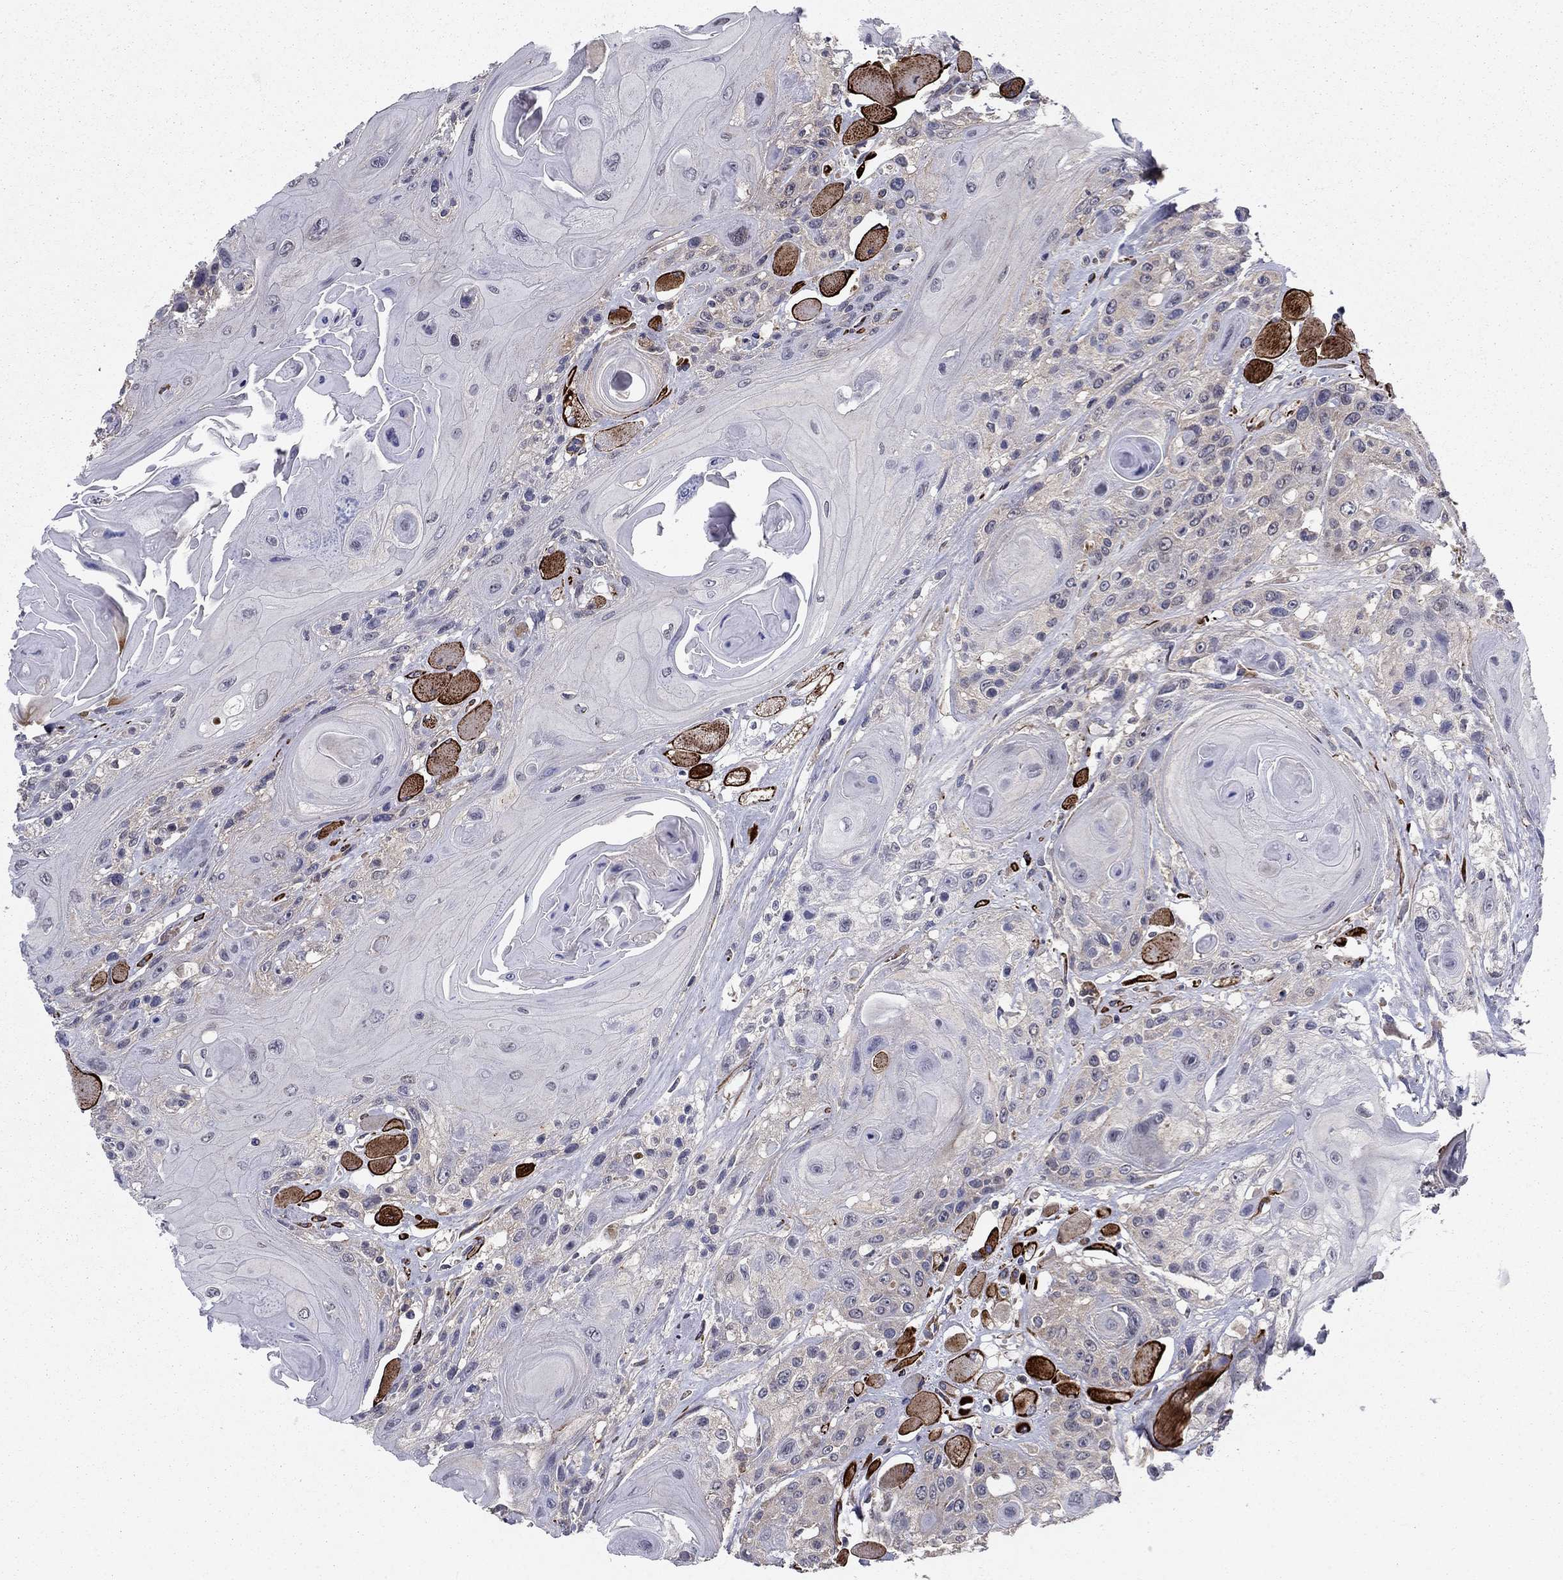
{"staining": {"intensity": "negative", "quantity": "none", "location": "none"}, "tissue": "head and neck cancer", "cell_type": "Tumor cells", "image_type": "cancer", "snomed": [{"axis": "morphology", "description": "Squamous cell carcinoma, NOS"}, {"axis": "topography", "description": "Head-Neck"}], "caption": "Tumor cells are negative for protein expression in human head and neck squamous cell carcinoma.", "gene": "LACTB2", "patient": {"sex": "female", "age": 59}}